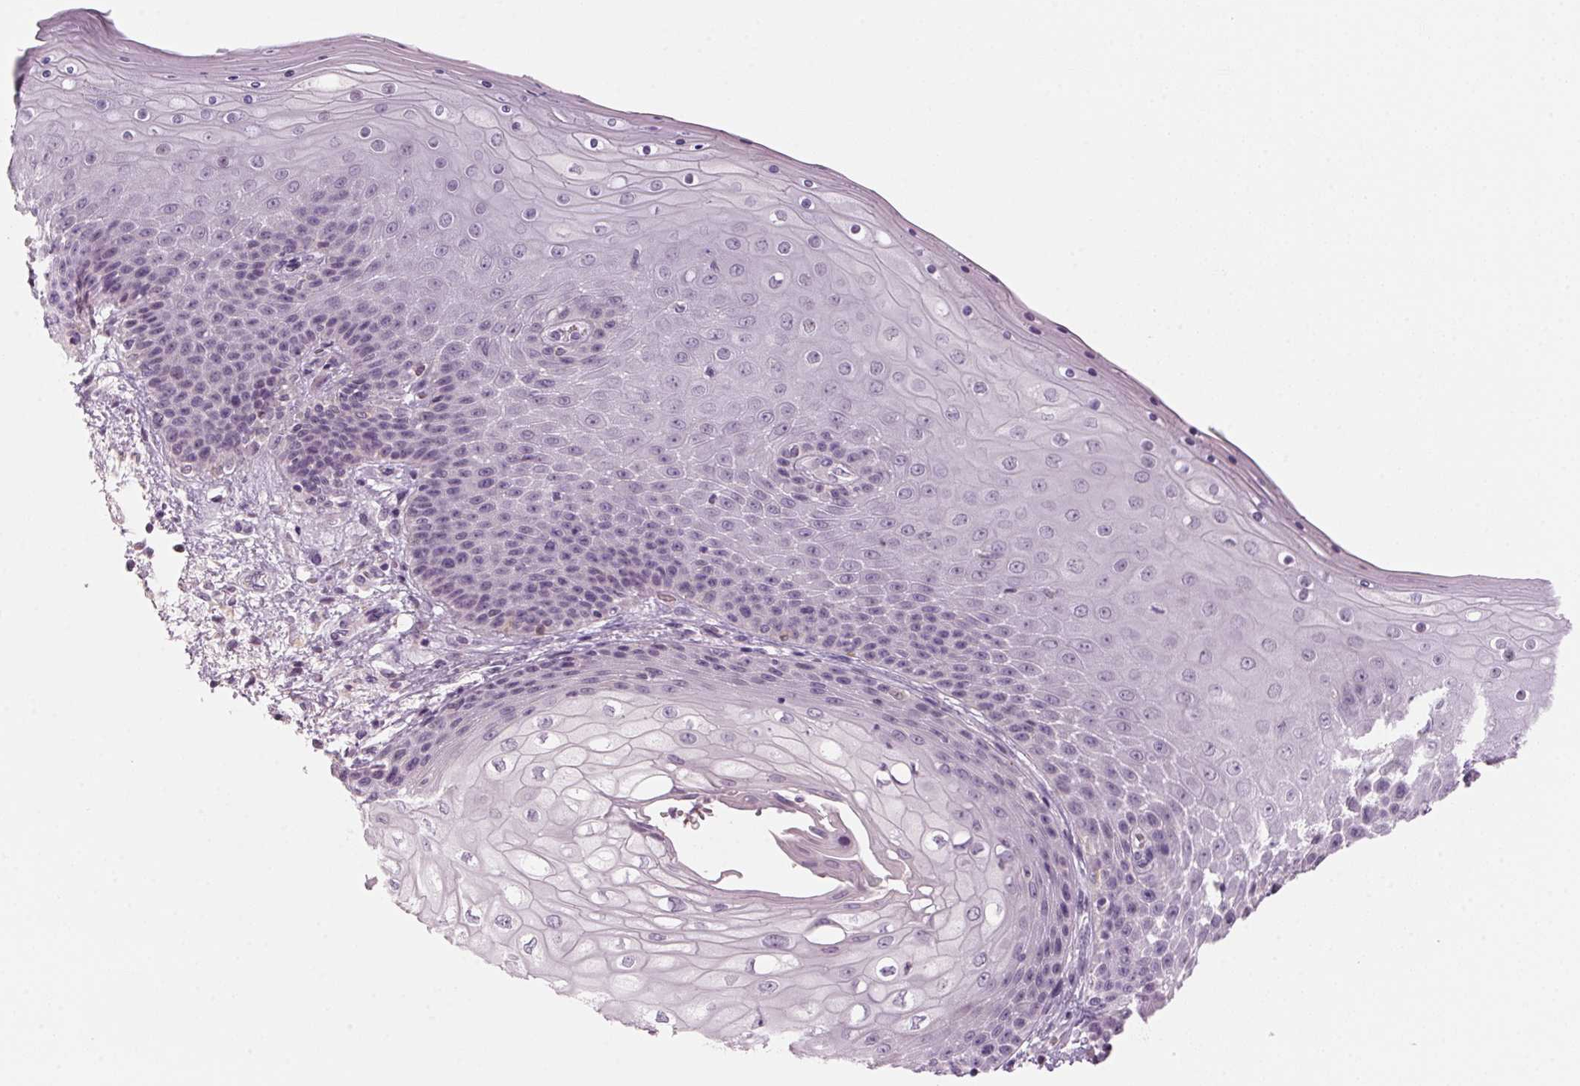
{"staining": {"intensity": "weak", "quantity": "<25%", "location": "cytoplasmic/membranous"}, "tissue": "skin", "cell_type": "Epidermal cells", "image_type": "normal", "snomed": [{"axis": "morphology", "description": "Normal tissue, NOS"}, {"axis": "topography", "description": "Anal"}], "caption": "A micrograph of skin stained for a protein reveals no brown staining in epidermal cells. The staining was performed using DAB to visualize the protein expression in brown, while the nuclei were stained in blue with hematoxylin (Magnification: 20x).", "gene": "ADAM20", "patient": {"sex": "female", "age": 46}}